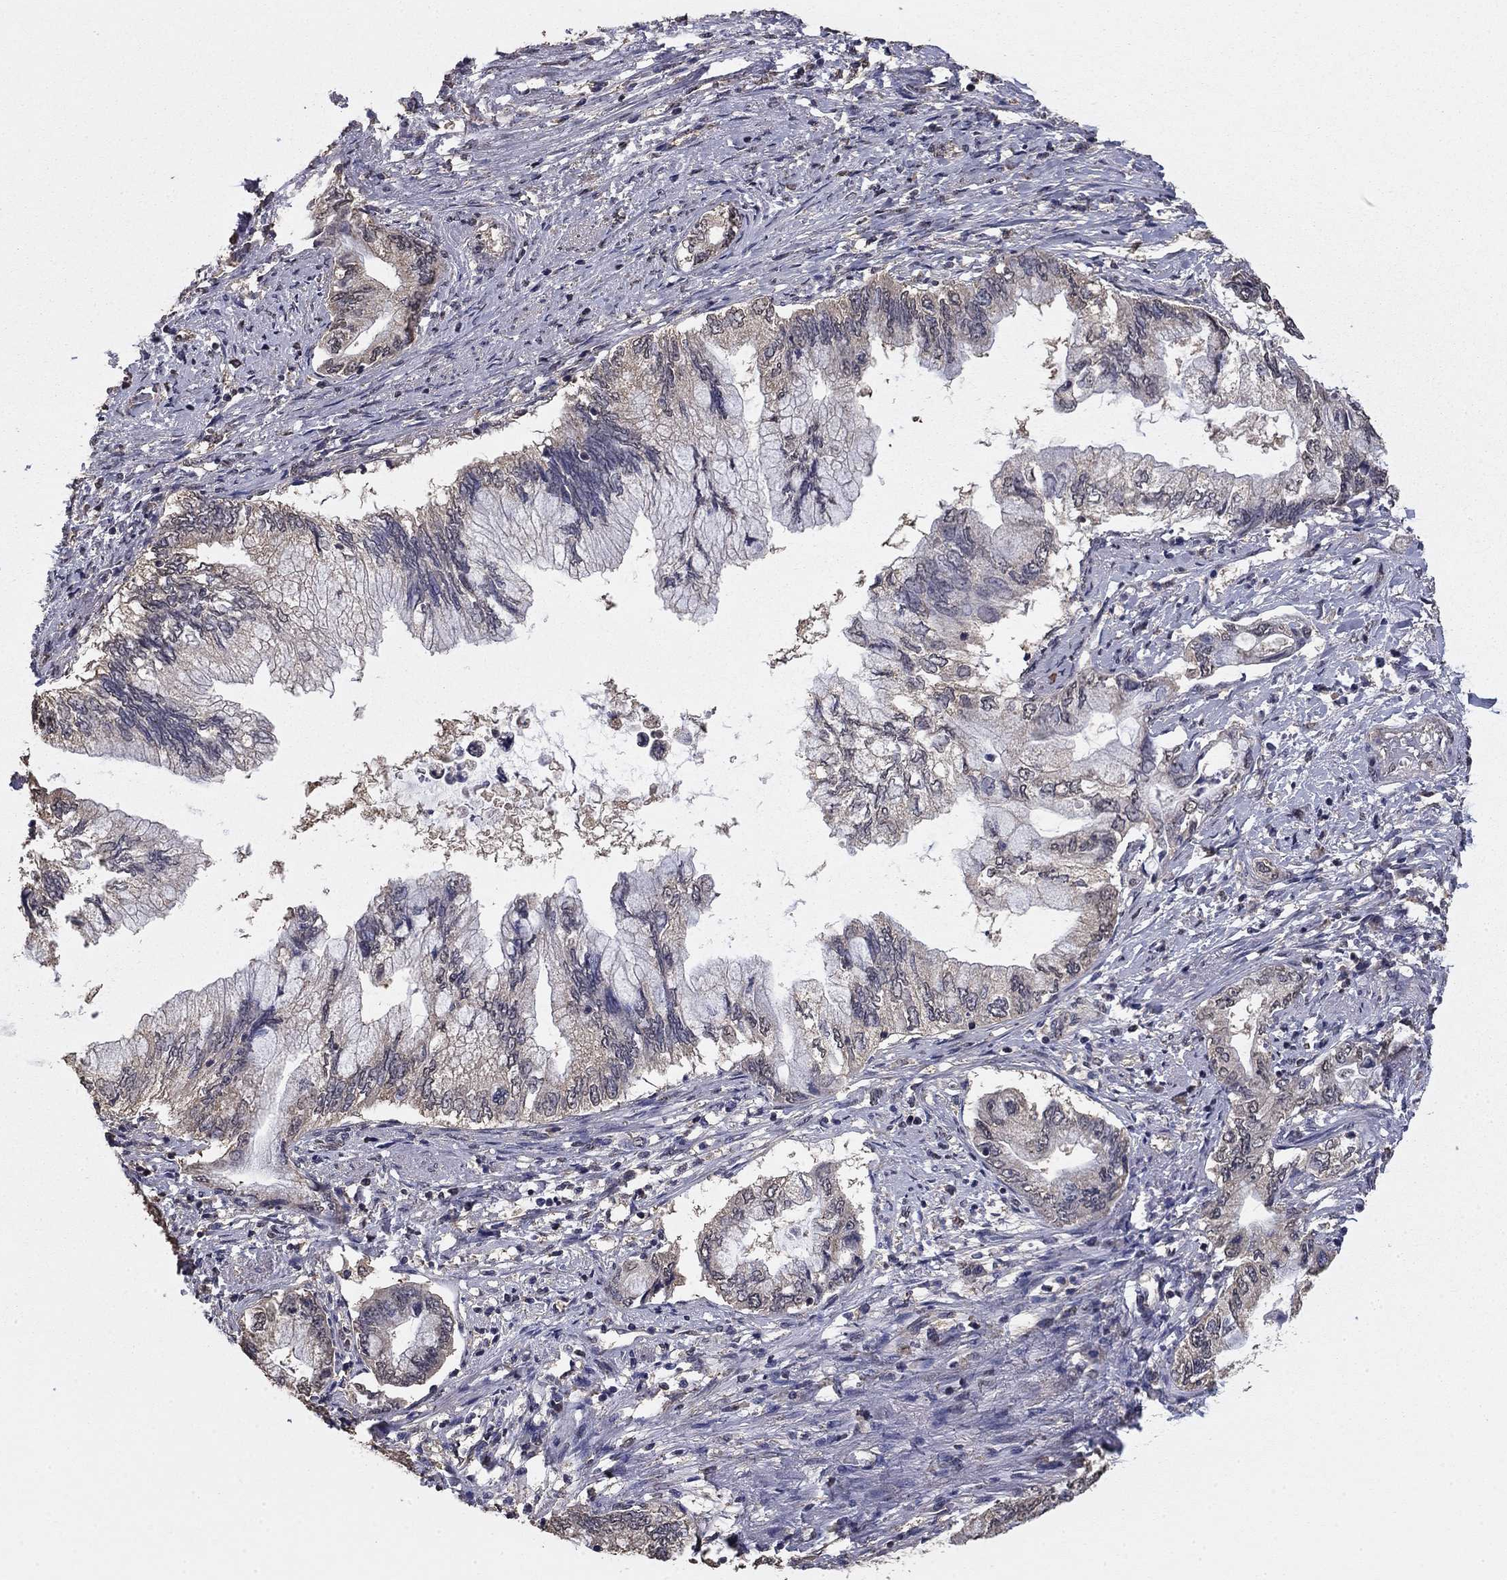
{"staining": {"intensity": "negative", "quantity": "none", "location": "none"}, "tissue": "pancreatic cancer", "cell_type": "Tumor cells", "image_type": "cancer", "snomed": [{"axis": "morphology", "description": "Adenocarcinoma, NOS"}, {"axis": "topography", "description": "Pancreas"}], "caption": "Histopathology image shows no protein staining in tumor cells of pancreatic cancer tissue.", "gene": "MFAP3L", "patient": {"sex": "female", "age": 73}}